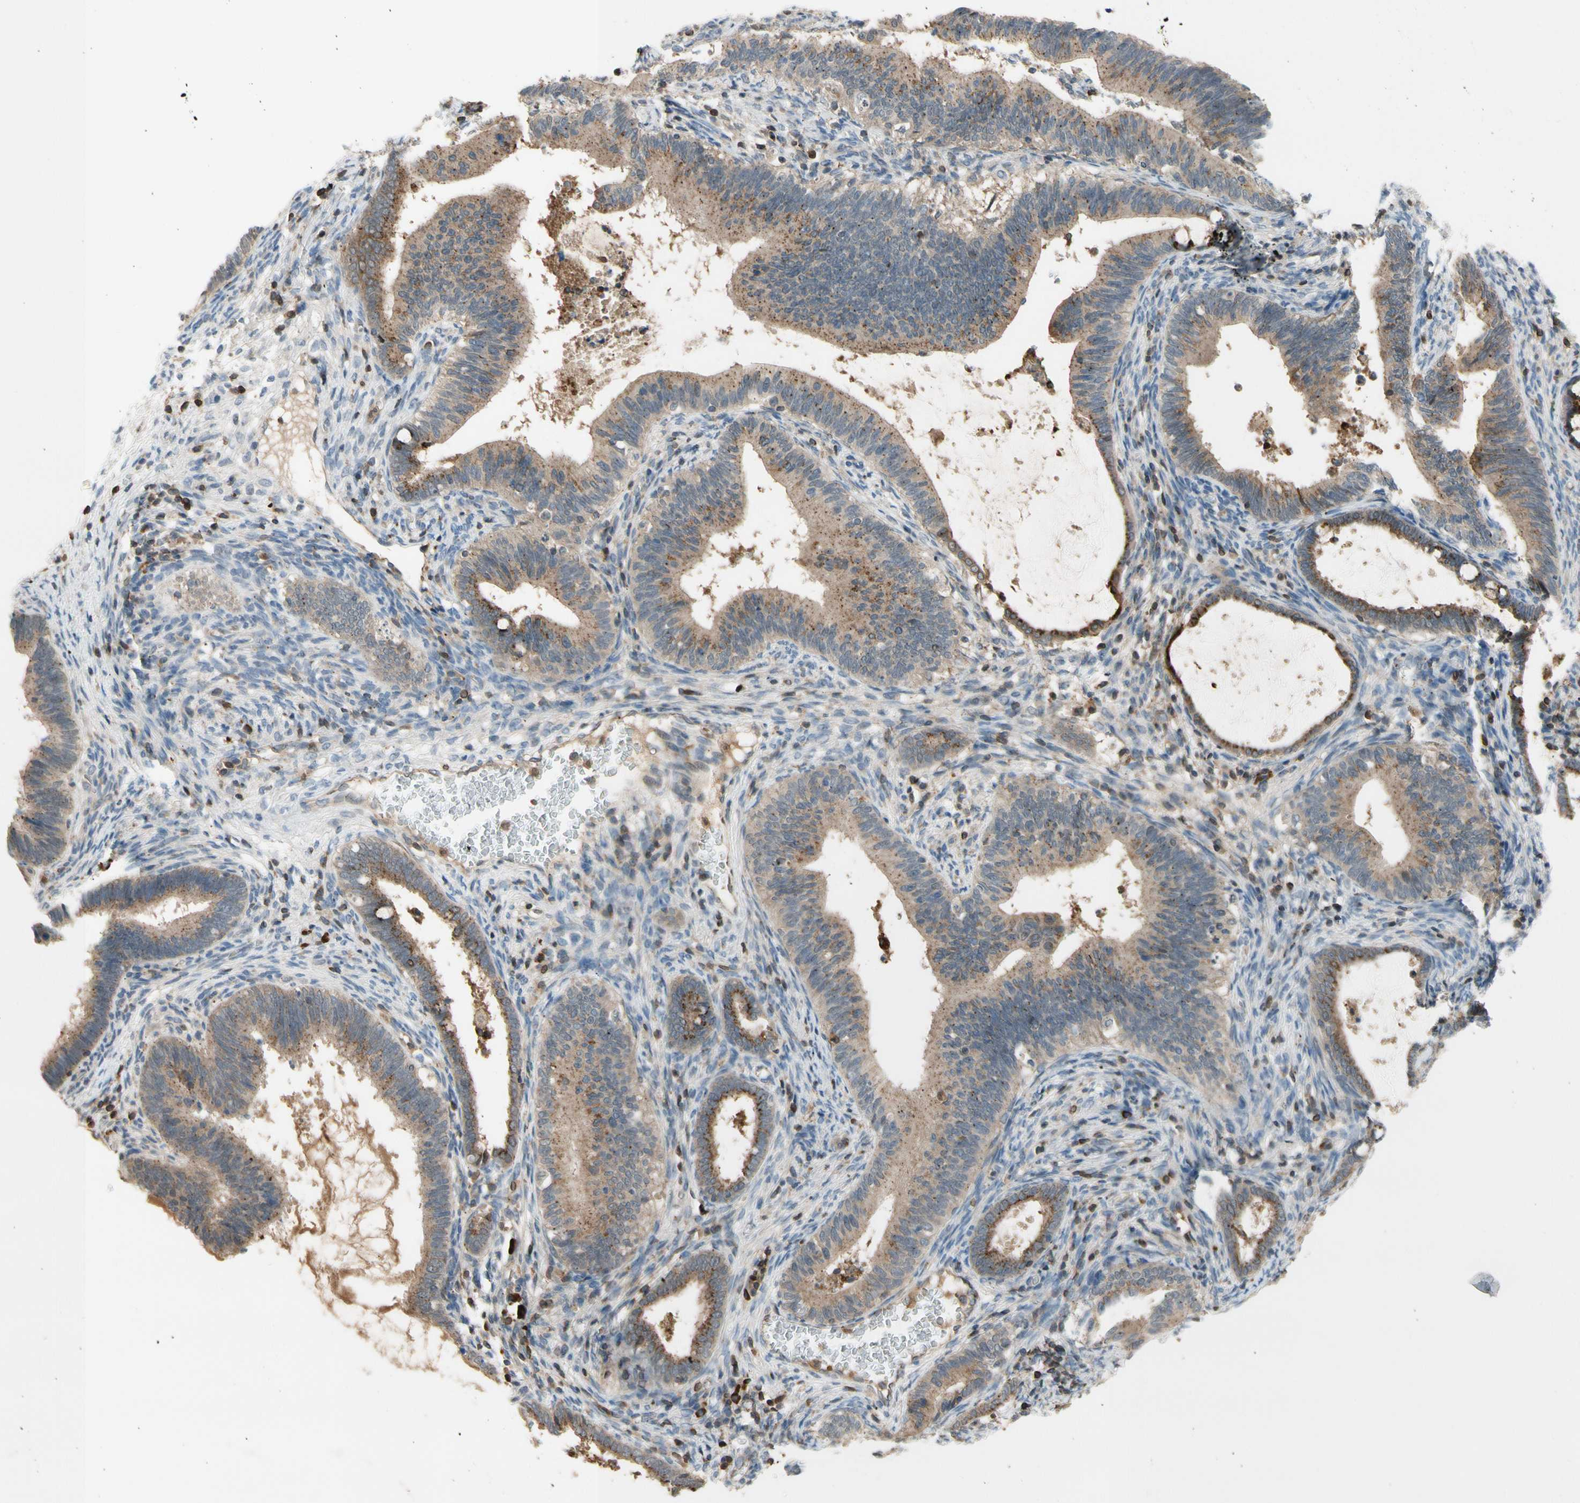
{"staining": {"intensity": "strong", "quantity": "25%-75%", "location": "cytoplasmic/membranous"}, "tissue": "cervical cancer", "cell_type": "Tumor cells", "image_type": "cancer", "snomed": [{"axis": "morphology", "description": "Adenocarcinoma, NOS"}, {"axis": "topography", "description": "Cervix"}], "caption": "Brown immunohistochemical staining in cervical adenocarcinoma shows strong cytoplasmic/membranous positivity in approximately 25%-75% of tumor cells. The staining is performed using DAB brown chromogen to label protein expression. The nuclei are counter-stained blue using hematoxylin.", "gene": "GALNT5", "patient": {"sex": "female", "age": 44}}